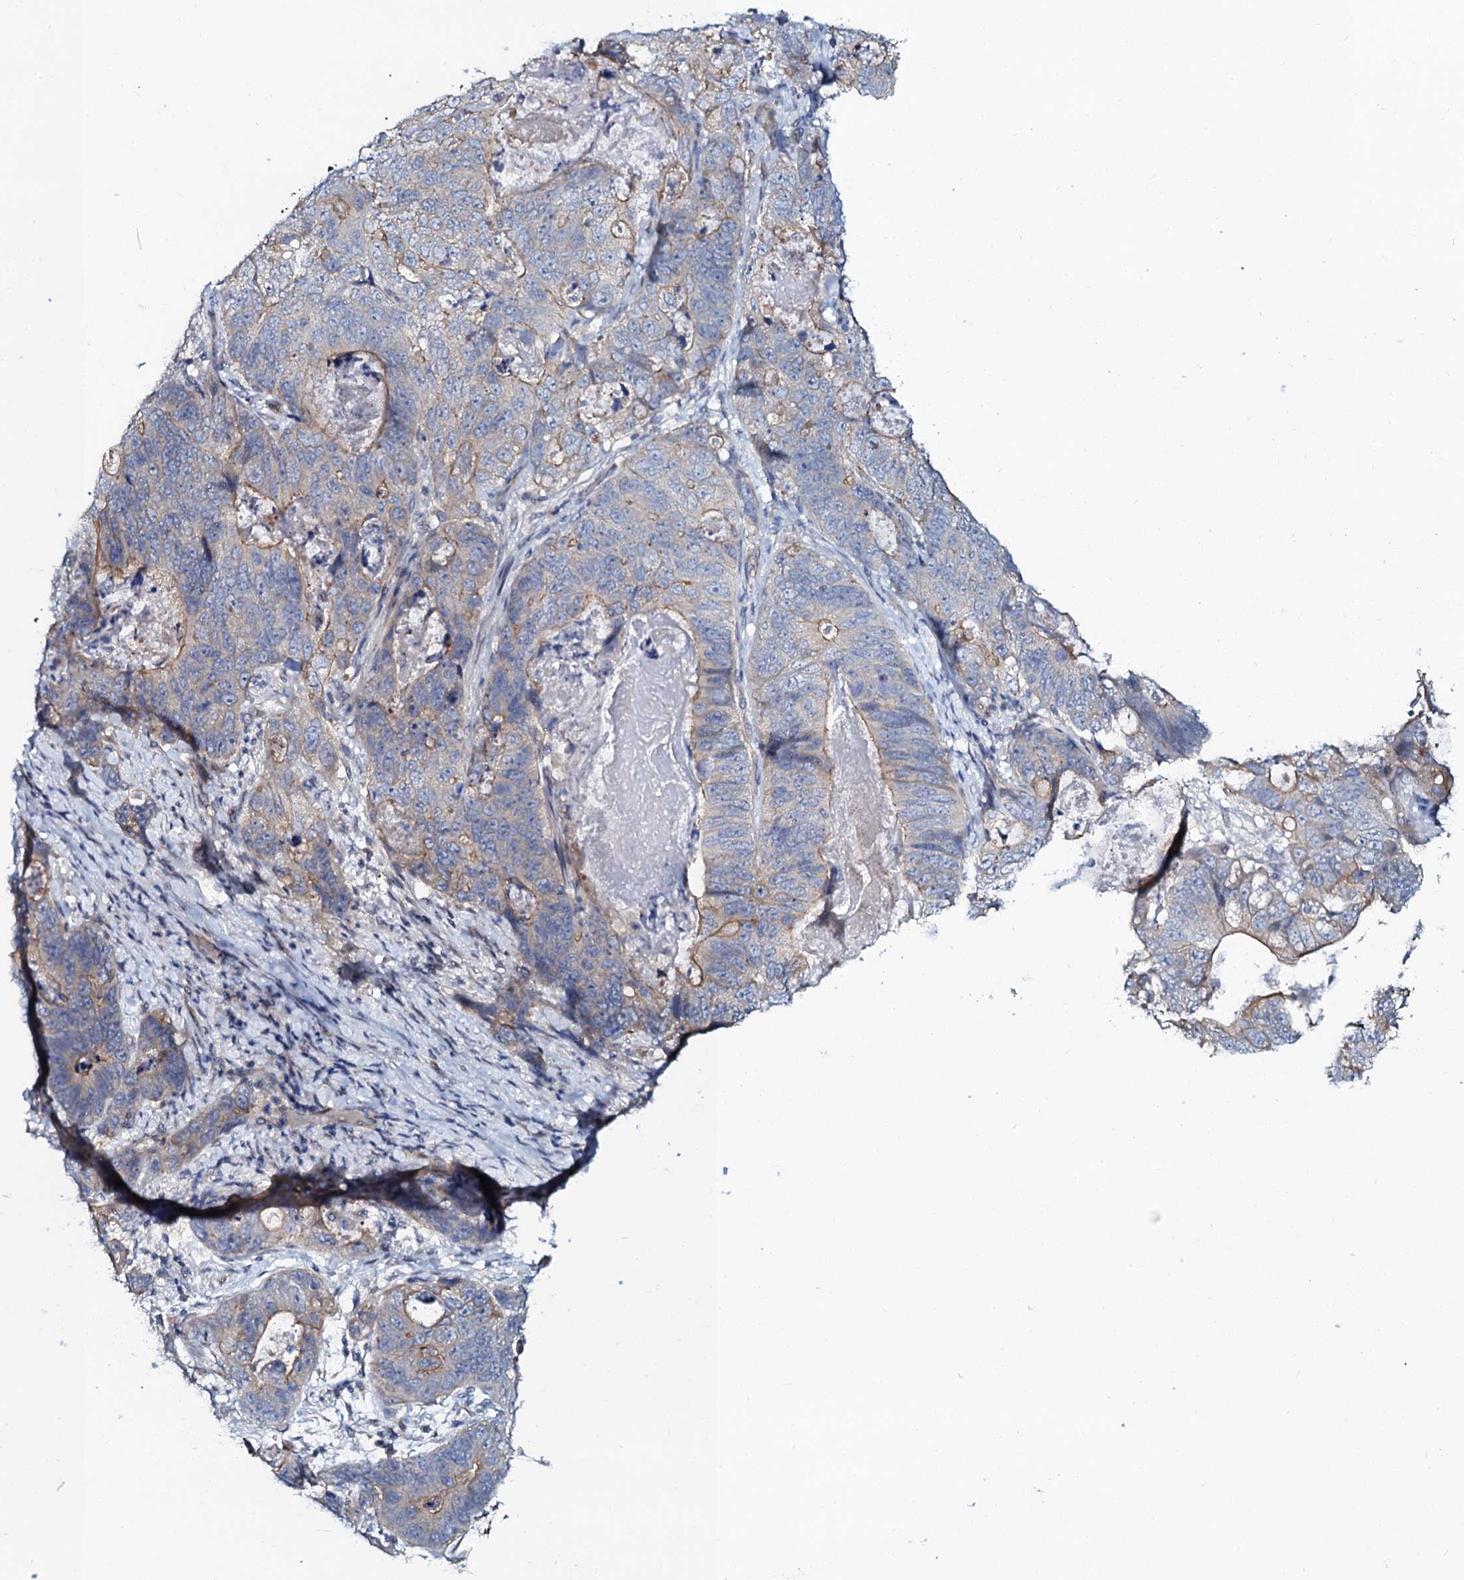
{"staining": {"intensity": "moderate", "quantity": "<25%", "location": "cytoplasmic/membranous"}, "tissue": "stomach cancer", "cell_type": "Tumor cells", "image_type": "cancer", "snomed": [{"axis": "morphology", "description": "Normal tissue, NOS"}, {"axis": "morphology", "description": "Adenocarcinoma, NOS"}, {"axis": "topography", "description": "Stomach"}], "caption": "Brown immunohistochemical staining in human stomach cancer displays moderate cytoplasmic/membranous positivity in about <25% of tumor cells.", "gene": "C10orf88", "patient": {"sex": "female", "age": 89}}